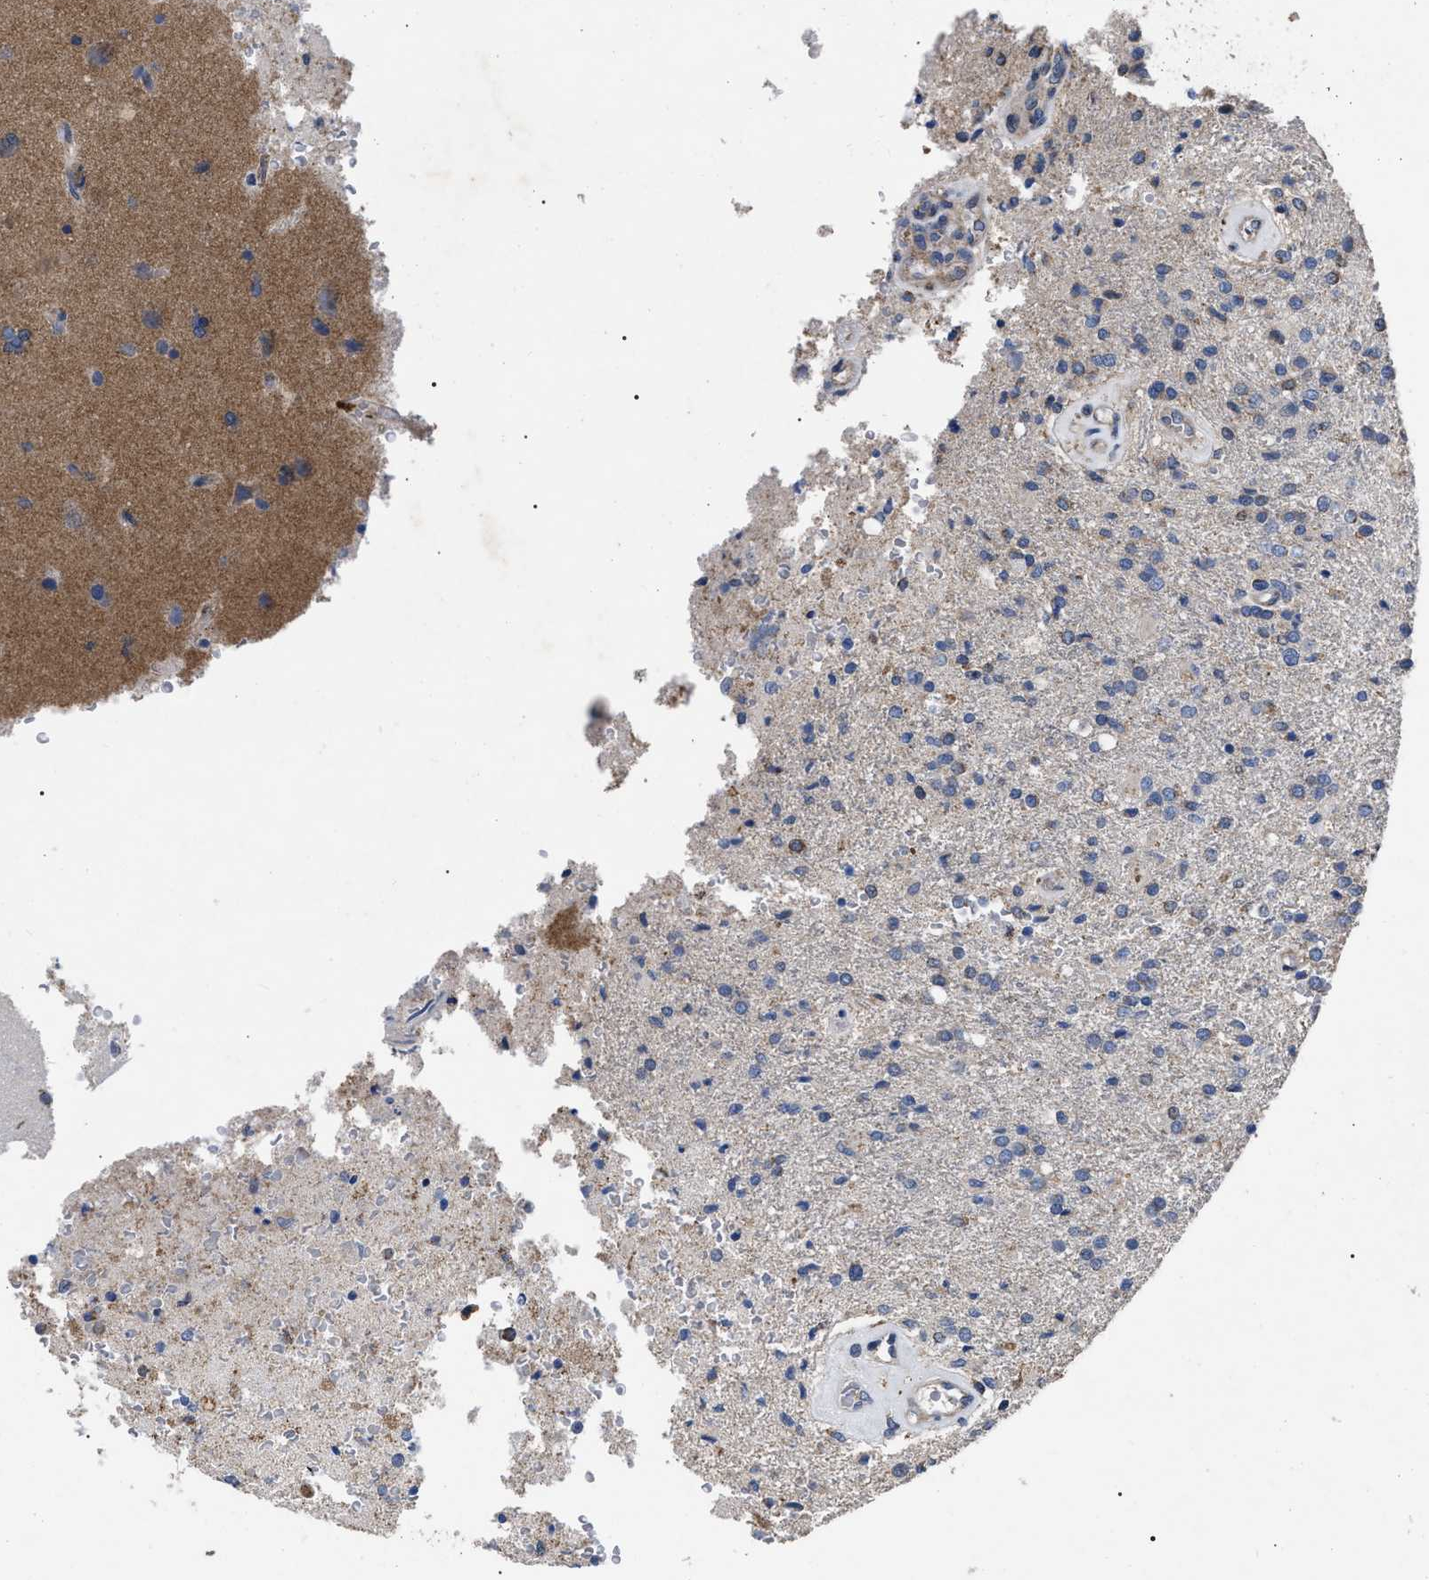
{"staining": {"intensity": "negative", "quantity": "none", "location": "none"}, "tissue": "glioma", "cell_type": "Tumor cells", "image_type": "cancer", "snomed": [{"axis": "morphology", "description": "Normal tissue, NOS"}, {"axis": "morphology", "description": "Glioma, malignant, High grade"}, {"axis": "topography", "description": "Cerebral cortex"}], "caption": "High power microscopy image of an immunohistochemistry (IHC) photomicrograph of malignant high-grade glioma, revealing no significant staining in tumor cells.", "gene": "FAM171A2", "patient": {"sex": "male", "age": 77}}